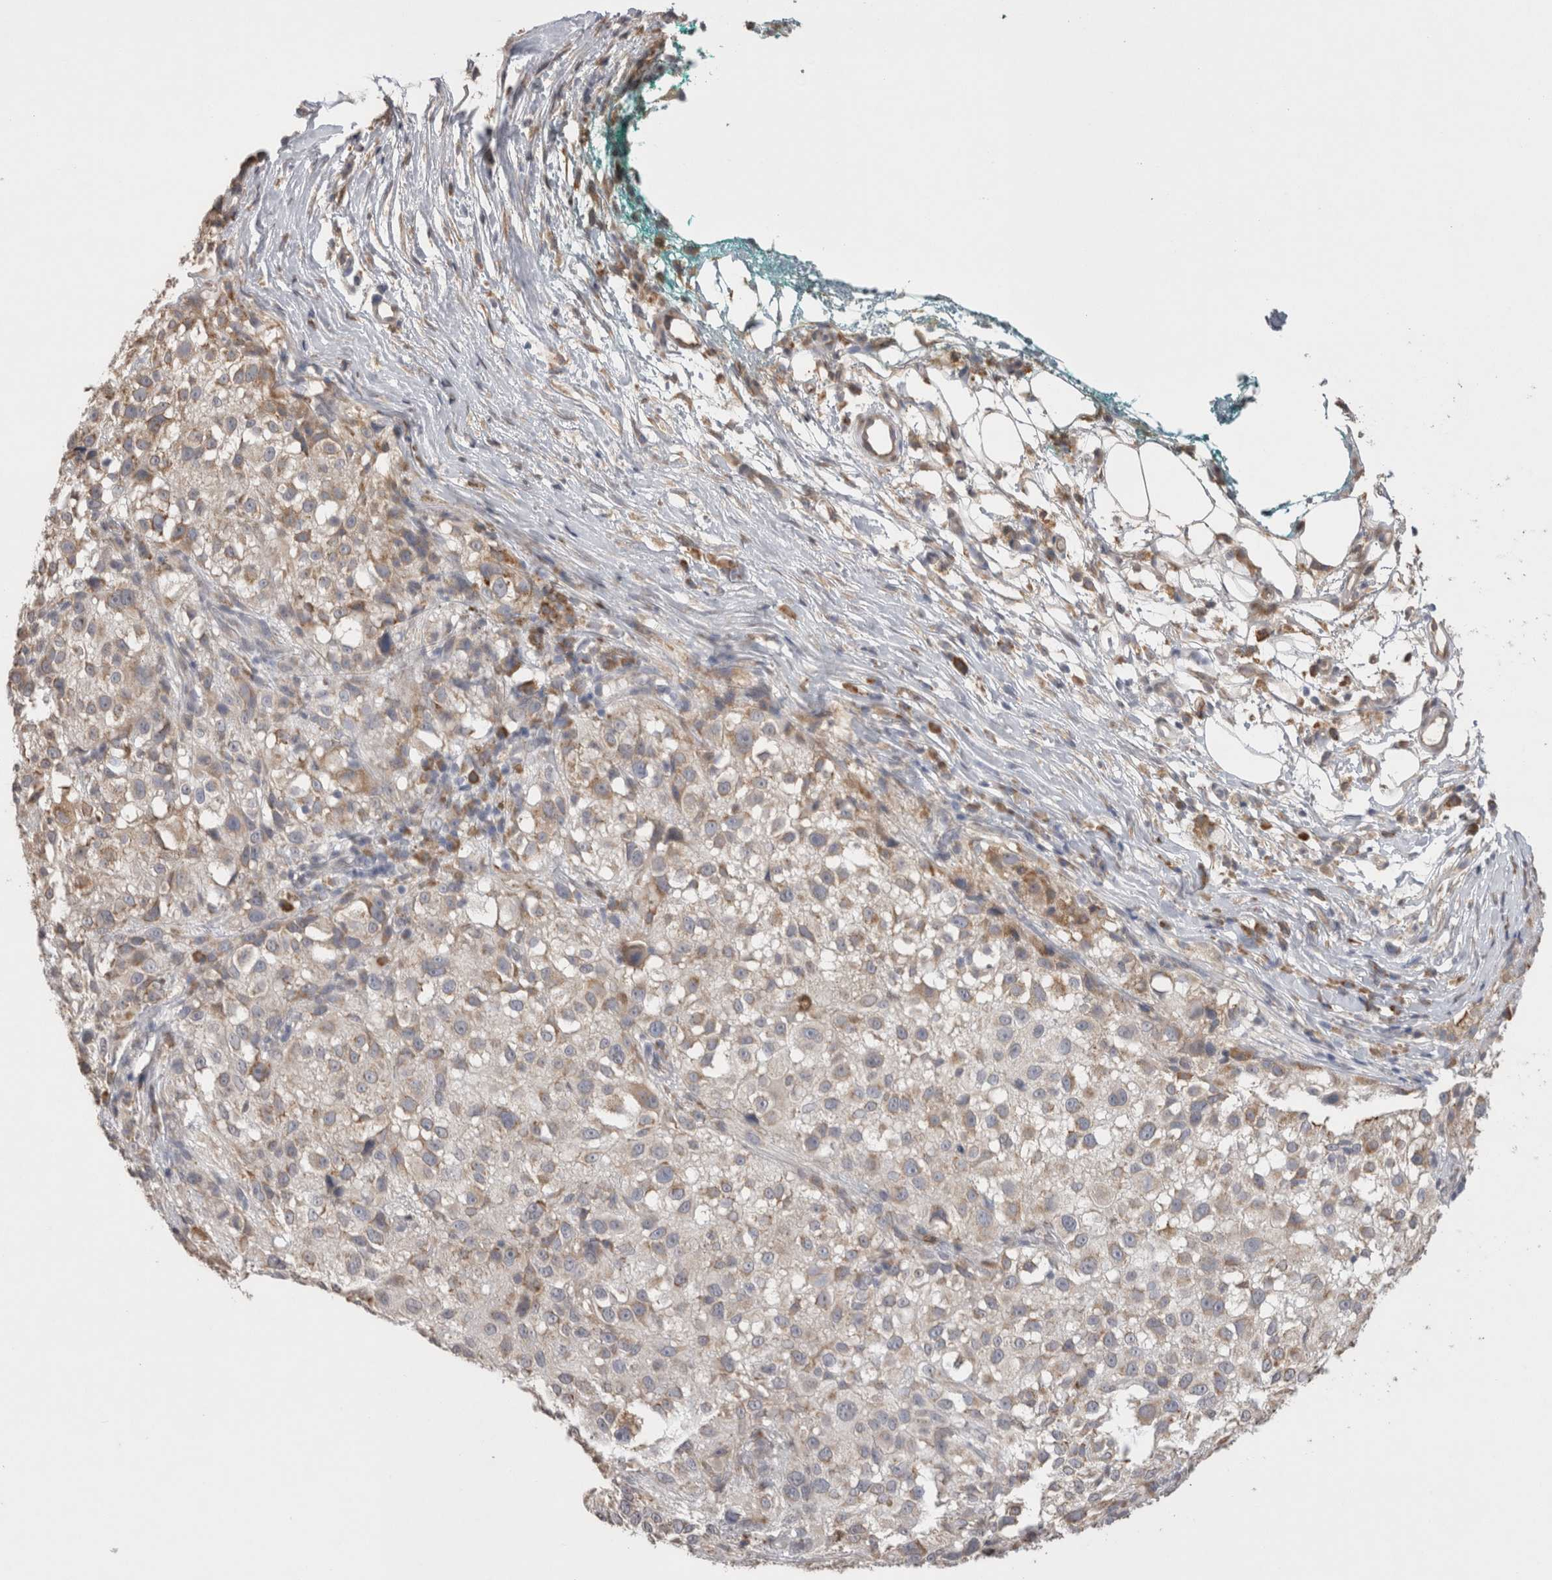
{"staining": {"intensity": "negative", "quantity": "none", "location": "none"}, "tissue": "melanoma", "cell_type": "Tumor cells", "image_type": "cancer", "snomed": [{"axis": "morphology", "description": "Necrosis, NOS"}, {"axis": "morphology", "description": "Malignant melanoma, NOS"}, {"axis": "topography", "description": "Skin"}], "caption": "The photomicrograph reveals no significant positivity in tumor cells of malignant melanoma.", "gene": "NOMO1", "patient": {"sex": "female", "age": 87}}